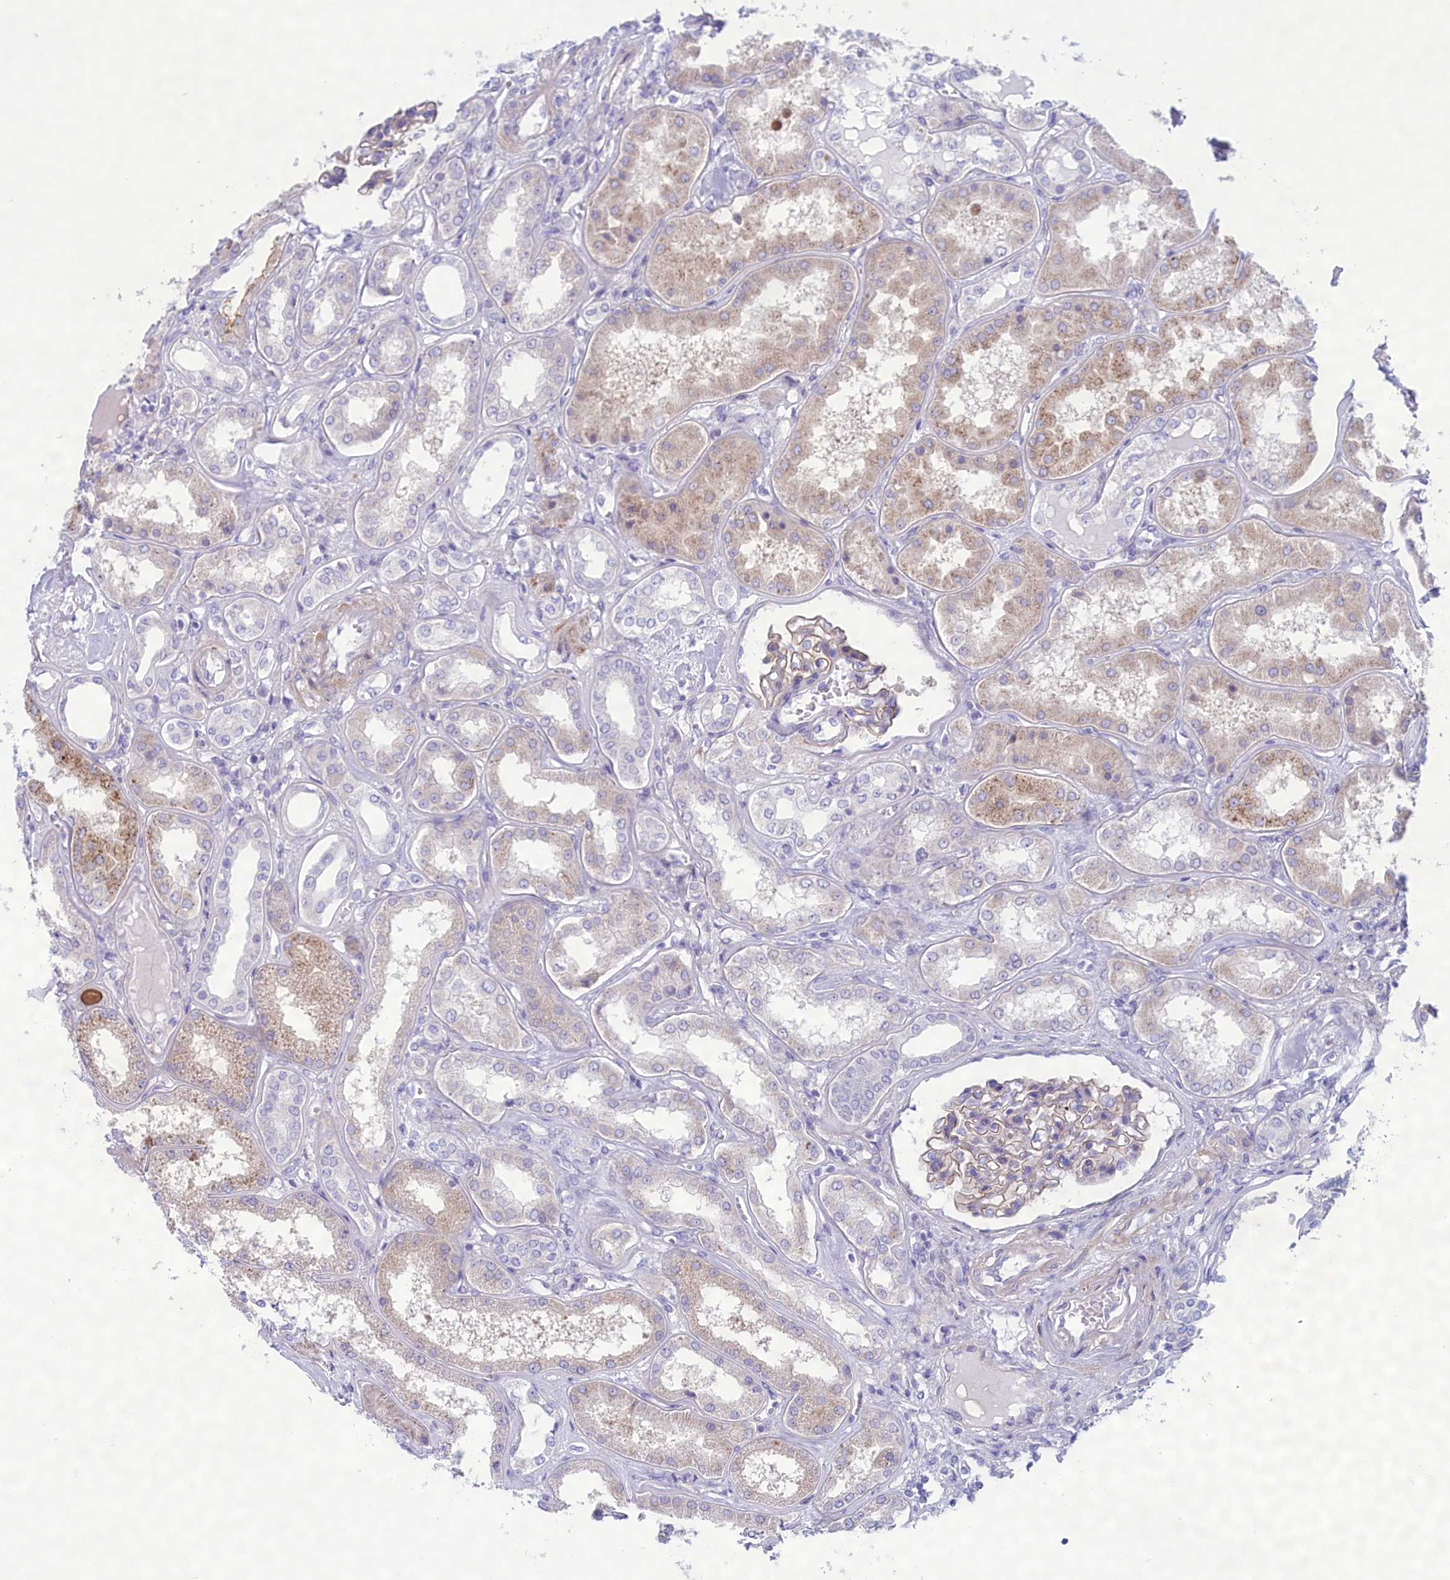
{"staining": {"intensity": "weak", "quantity": "<25%", "location": "cytoplasmic/membranous"}, "tissue": "kidney", "cell_type": "Cells in glomeruli", "image_type": "normal", "snomed": [{"axis": "morphology", "description": "Normal tissue, NOS"}, {"axis": "topography", "description": "Kidney"}], "caption": "Micrograph shows no protein positivity in cells in glomeruli of benign kidney.", "gene": "MPV17L2", "patient": {"sex": "female", "age": 56}}